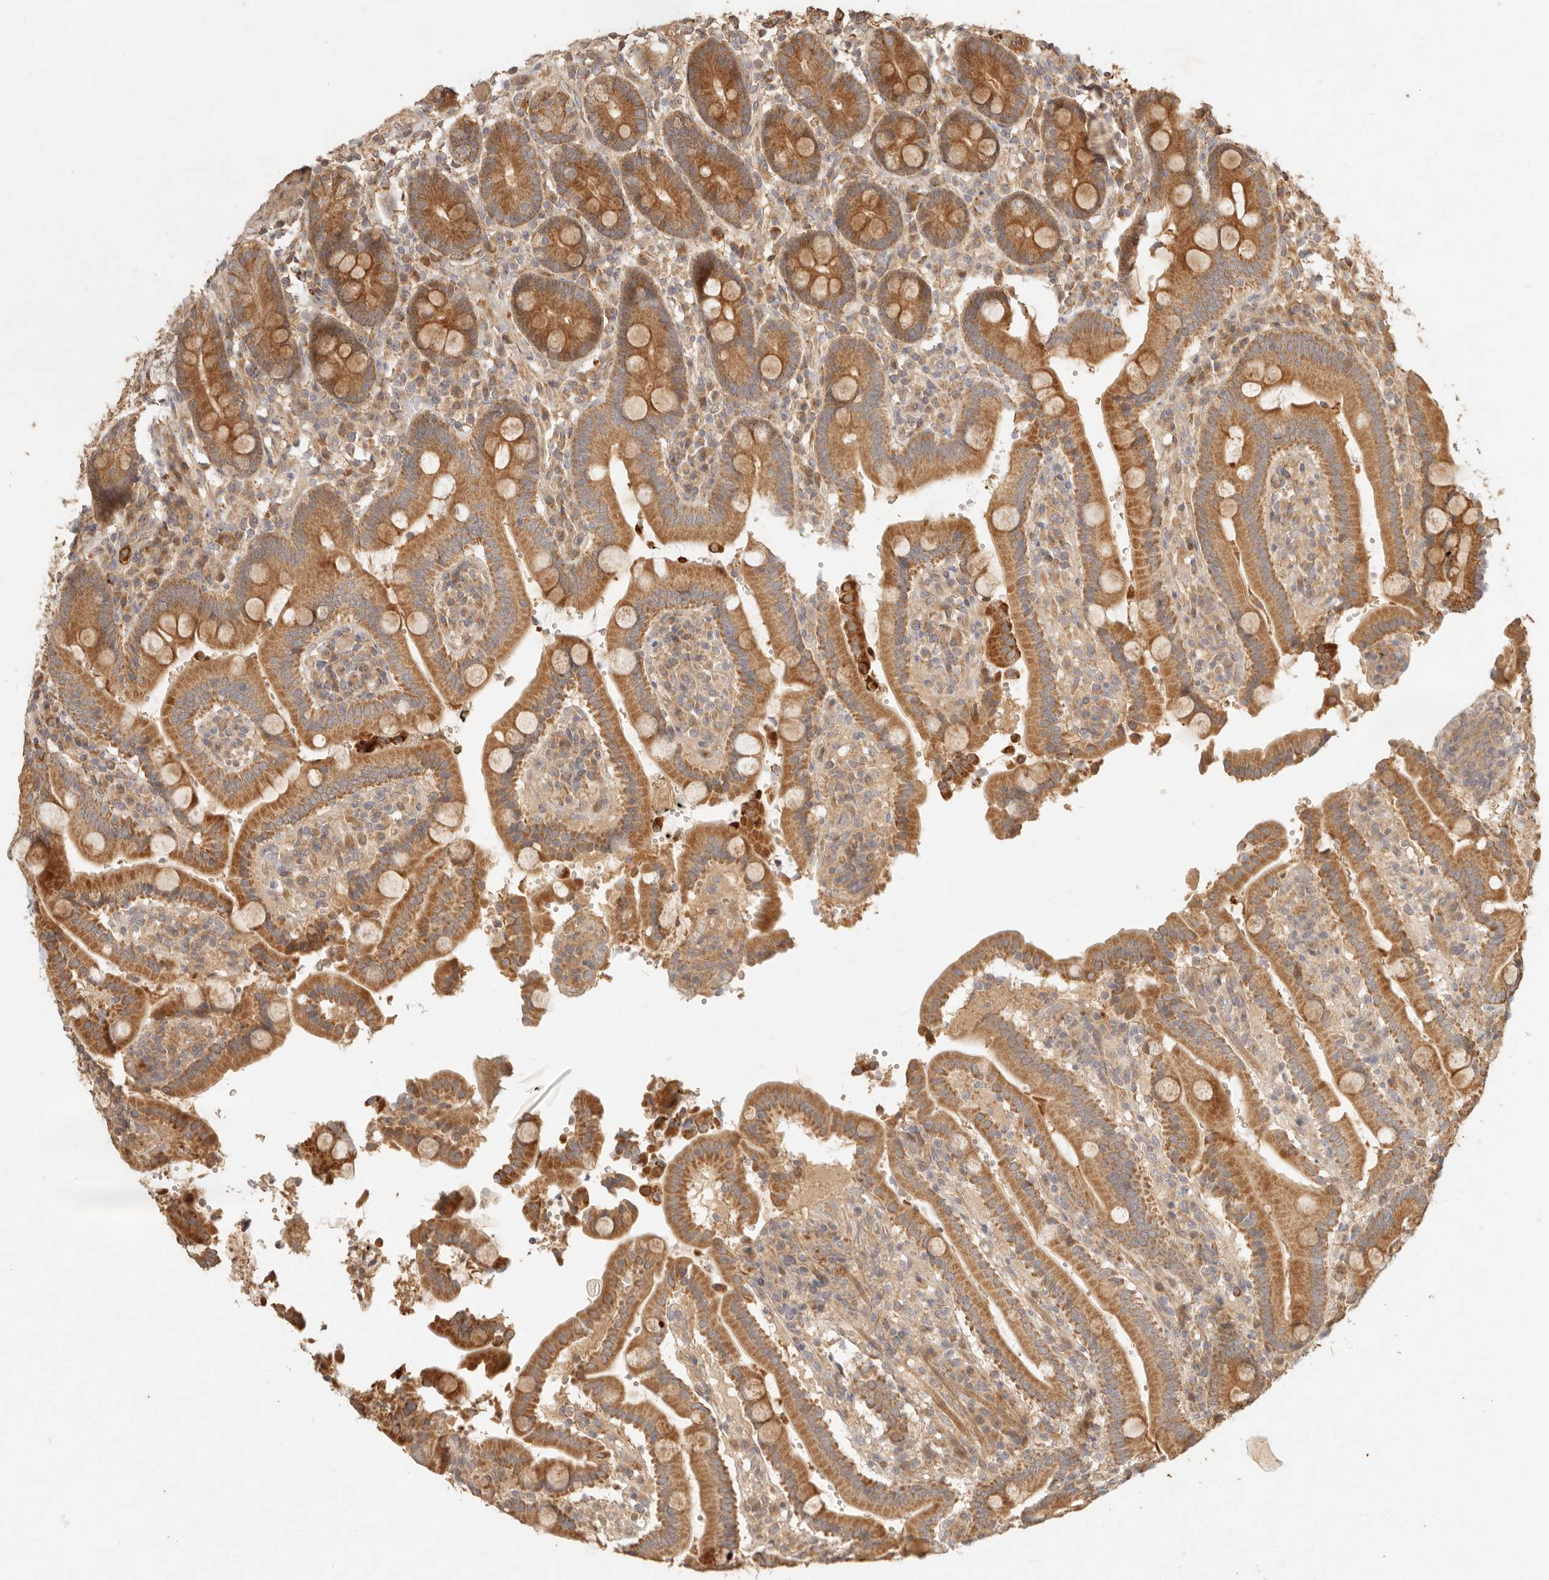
{"staining": {"intensity": "strong", "quantity": "25%-75%", "location": "cytoplasmic/membranous"}, "tissue": "duodenum", "cell_type": "Glandular cells", "image_type": "normal", "snomed": [{"axis": "morphology", "description": "Normal tissue, NOS"}, {"axis": "topography", "description": "Small intestine, NOS"}], "caption": "Immunohistochemistry photomicrograph of unremarkable duodenum: human duodenum stained using immunohistochemistry (IHC) exhibits high levels of strong protein expression localized specifically in the cytoplasmic/membranous of glandular cells, appearing as a cytoplasmic/membranous brown color.", "gene": "CLEC4C", "patient": {"sex": "female", "age": 71}}